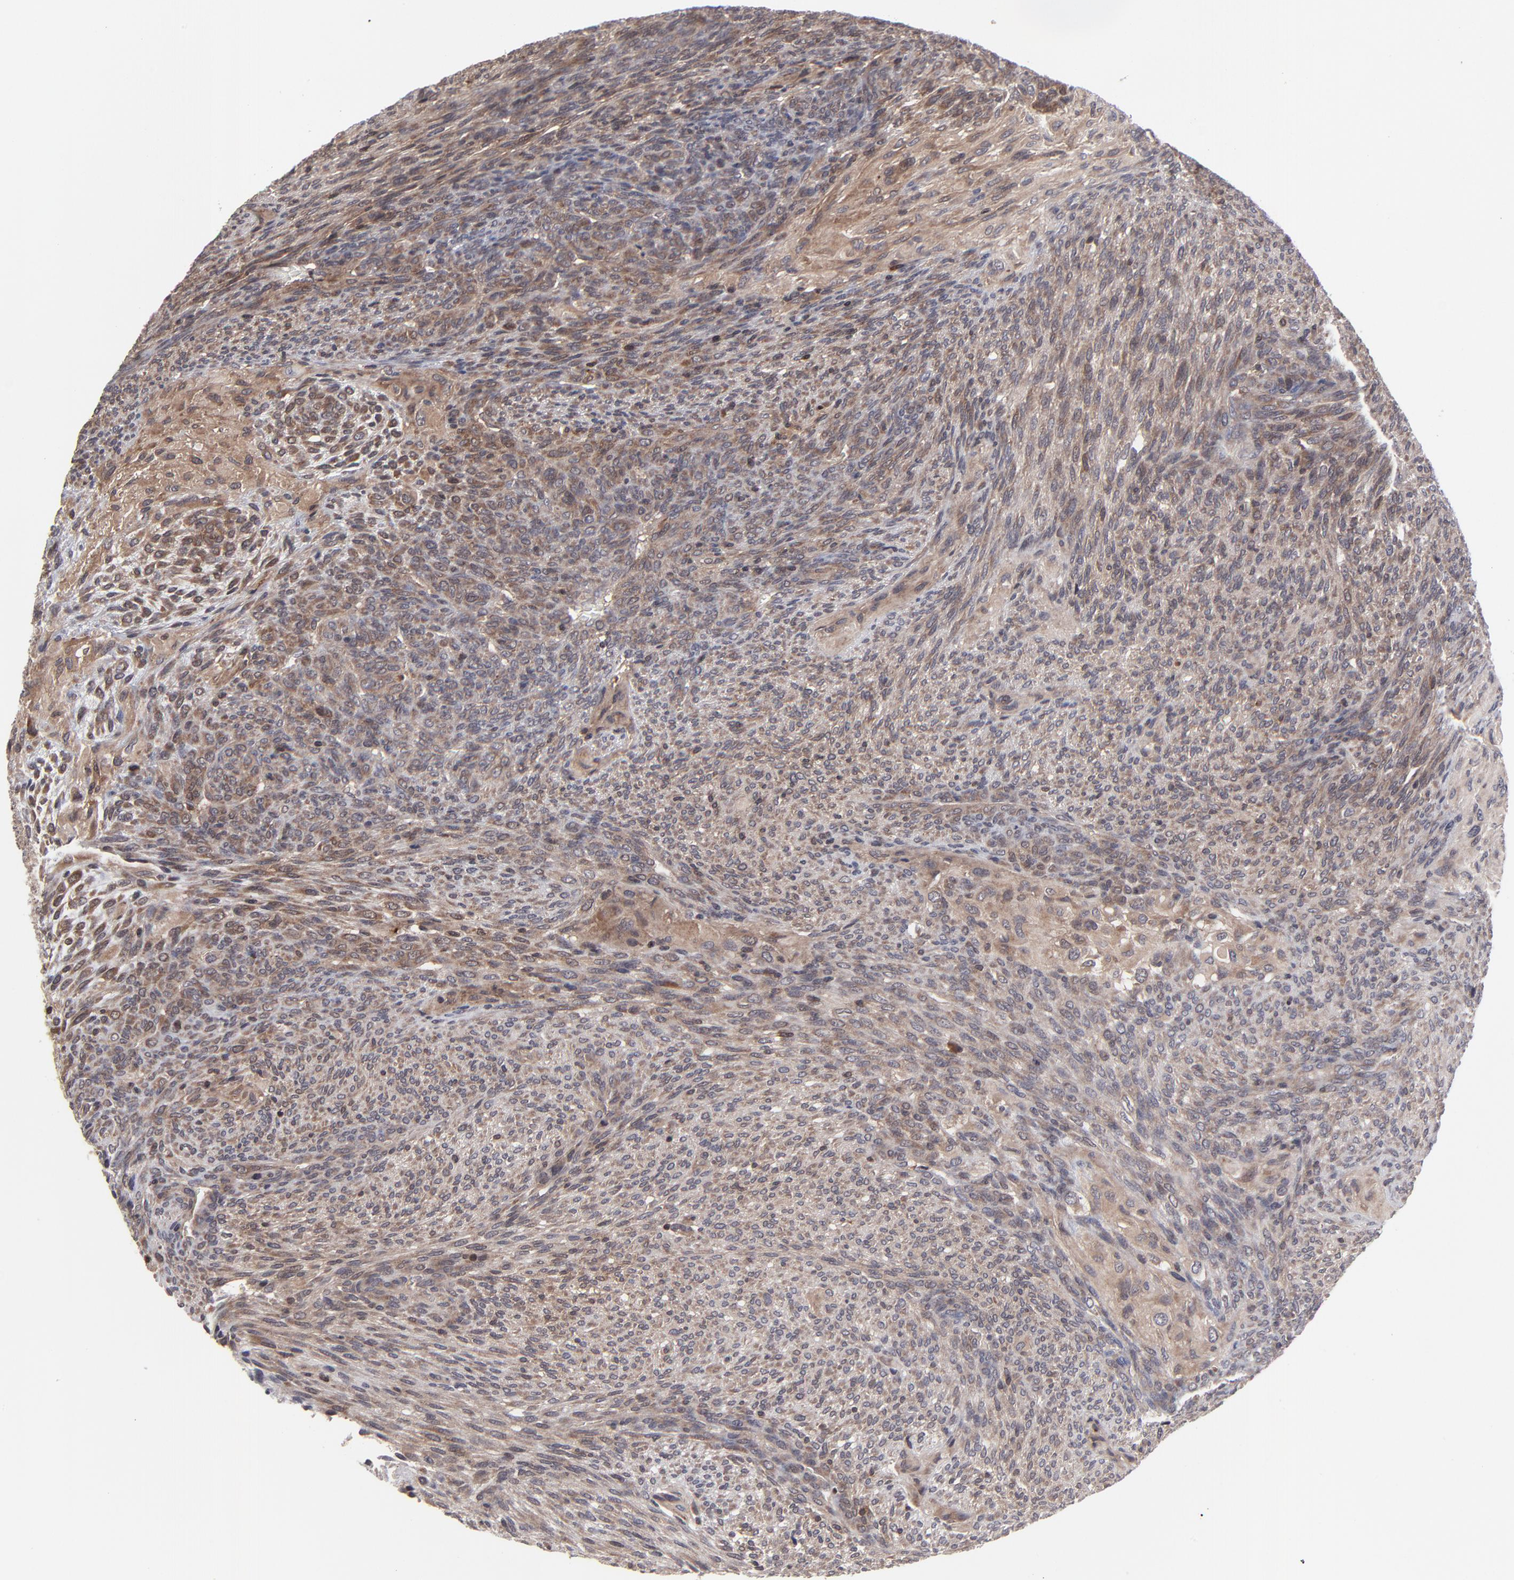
{"staining": {"intensity": "moderate", "quantity": ">75%", "location": "cytoplasmic/membranous"}, "tissue": "glioma", "cell_type": "Tumor cells", "image_type": "cancer", "snomed": [{"axis": "morphology", "description": "Glioma, malignant, High grade"}, {"axis": "topography", "description": "Cerebral cortex"}], "caption": "Malignant glioma (high-grade) stained for a protein shows moderate cytoplasmic/membranous positivity in tumor cells. Immunohistochemistry stains the protein in brown and the nuclei are stained blue.", "gene": "UBE2L6", "patient": {"sex": "female", "age": 55}}